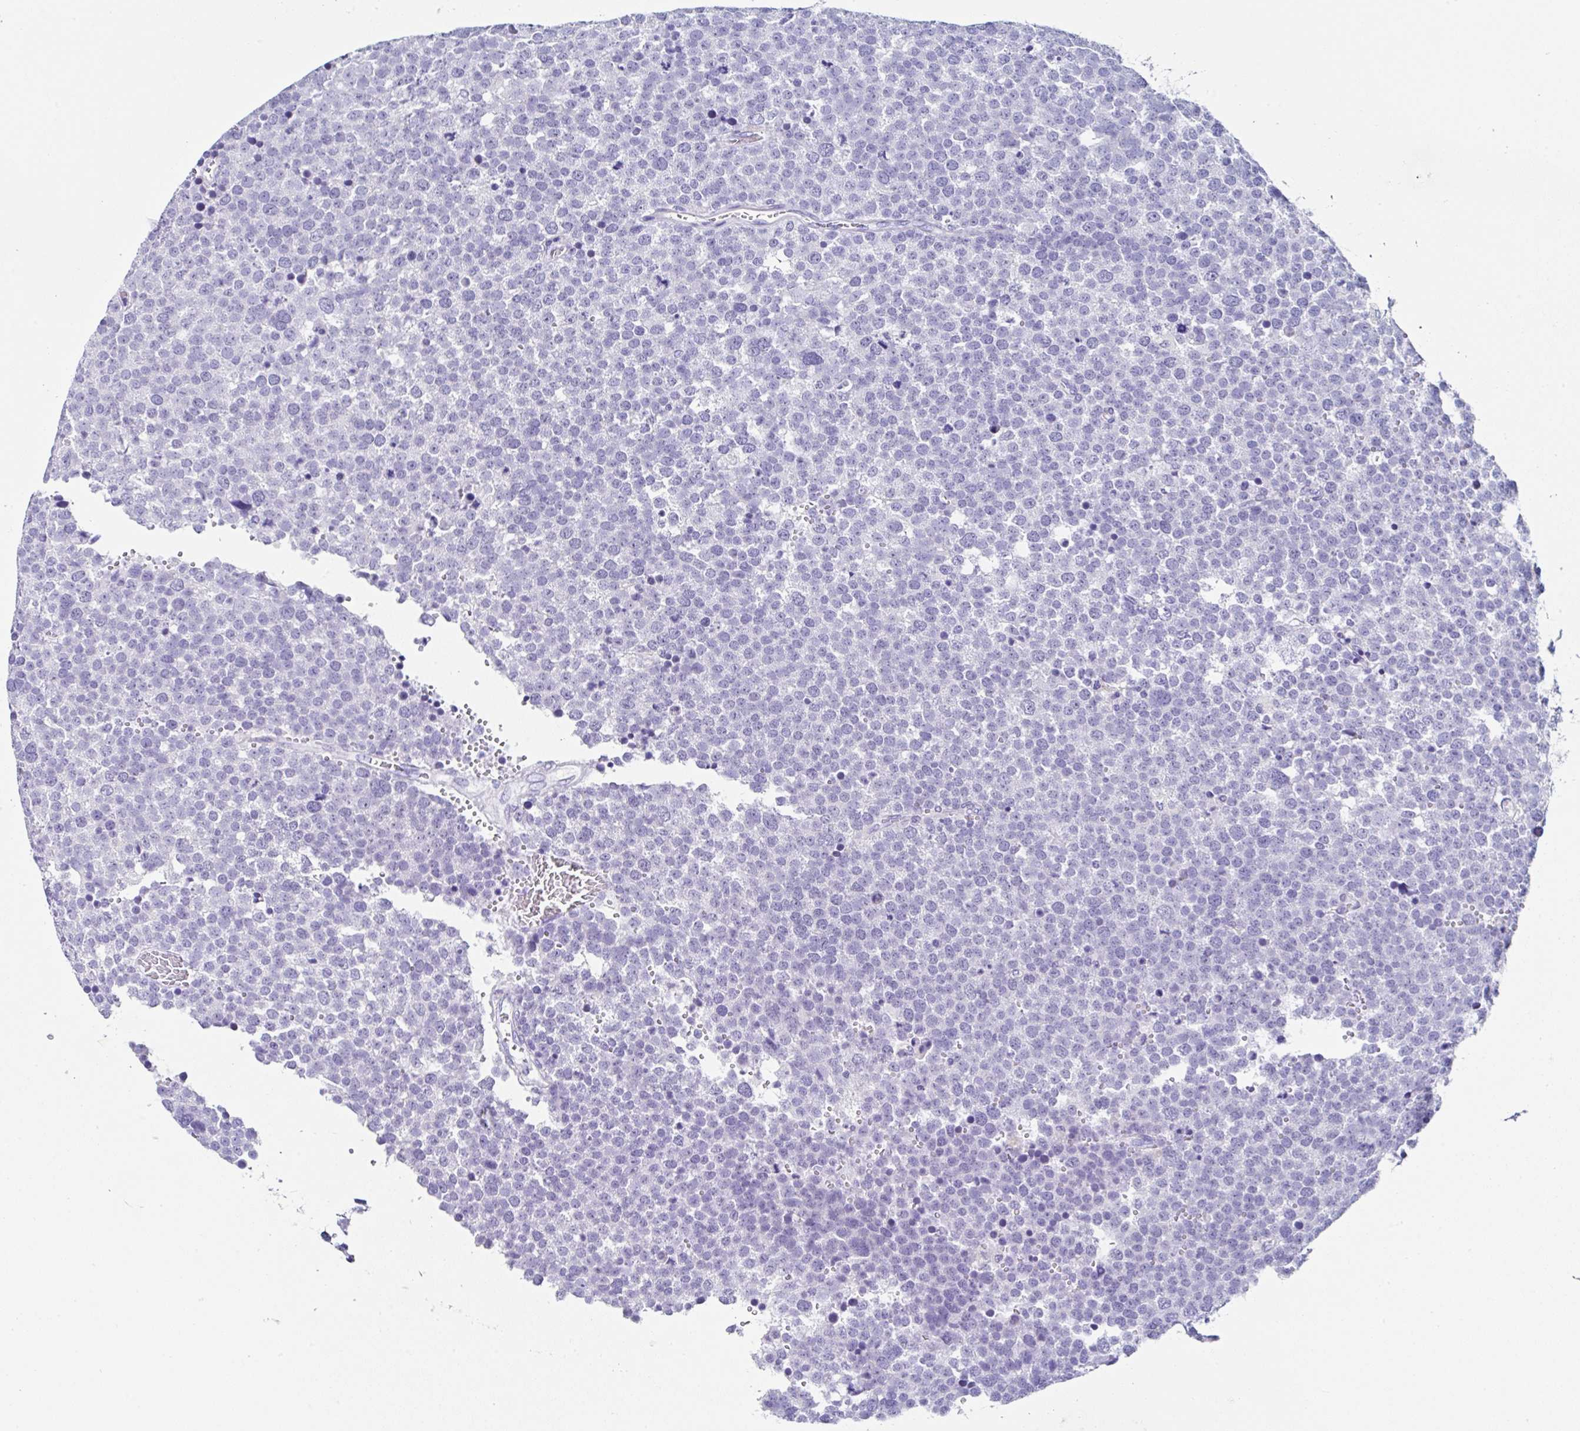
{"staining": {"intensity": "negative", "quantity": "none", "location": "none"}, "tissue": "testis cancer", "cell_type": "Tumor cells", "image_type": "cancer", "snomed": [{"axis": "morphology", "description": "Seminoma, NOS"}, {"axis": "topography", "description": "Testis"}], "caption": "This photomicrograph is of testis cancer (seminoma) stained with immunohistochemistry (IHC) to label a protein in brown with the nuclei are counter-stained blue. There is no staining in tumor cells. The staining is performed using DAB (3,3'-diaminobenzidine) brown chromogen with nuclei counter-stained in using hematoxylin.", "gene": "UGT3A1", "patient": {"sex": "male", "age": 71}}